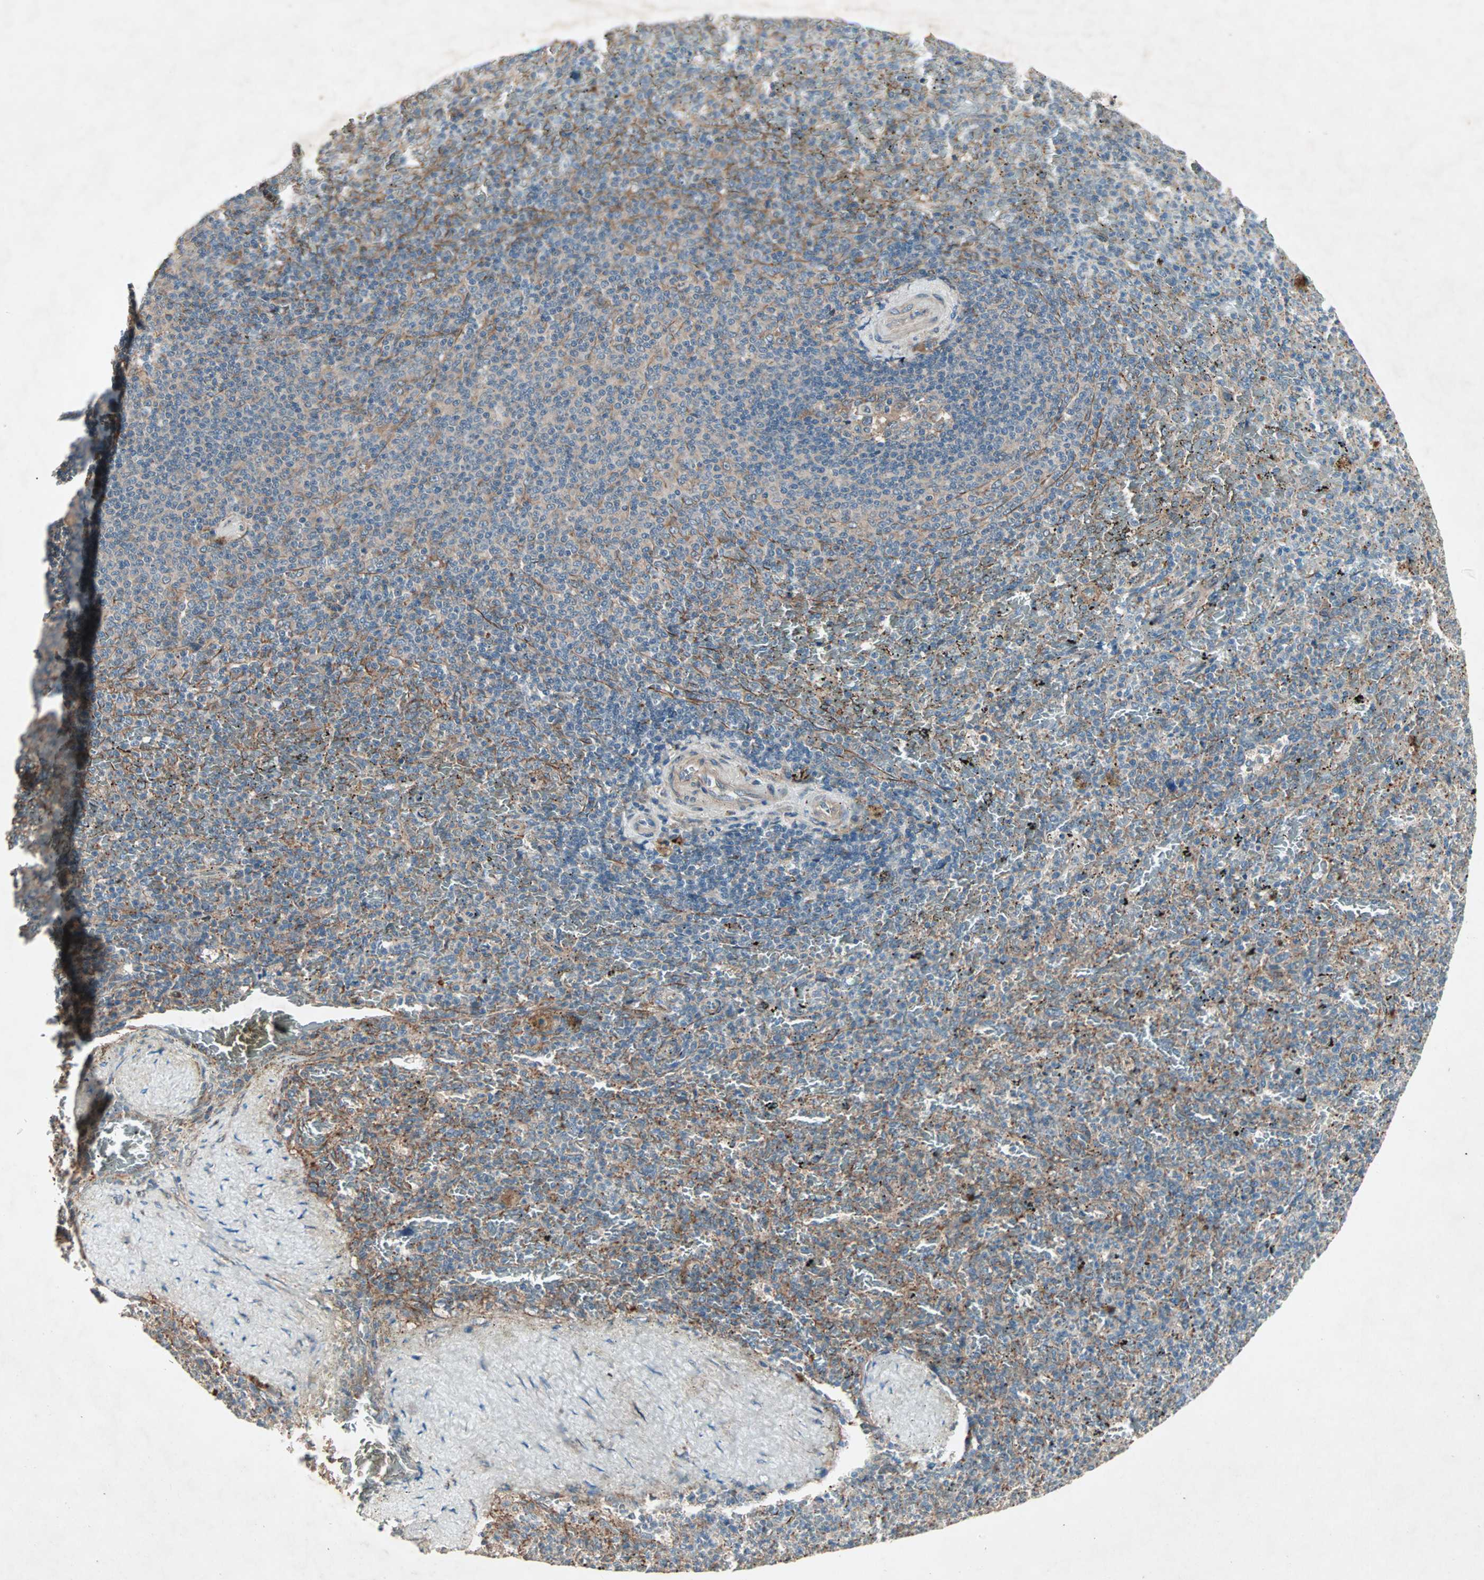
{"staining": {"intensity": "negative", "quantity": "none", "location": "none"}, "tissue": "spleen", "cell_type": "Cells in red pulp", "image_type": "normal", "snomed": [{"axis": "morphology", "description": "Normal tissue, NOS"}, {"axis": "topography", "description": "Spleen"}], "caption": "Photomicrograph shows no protein positivity in cells in red pulp of benign spleen. (Immunohistochemistry, brightfield microscopy, high magnification).", "gene": "SDSL", "patient": {"sex": "female", "age": 43}}